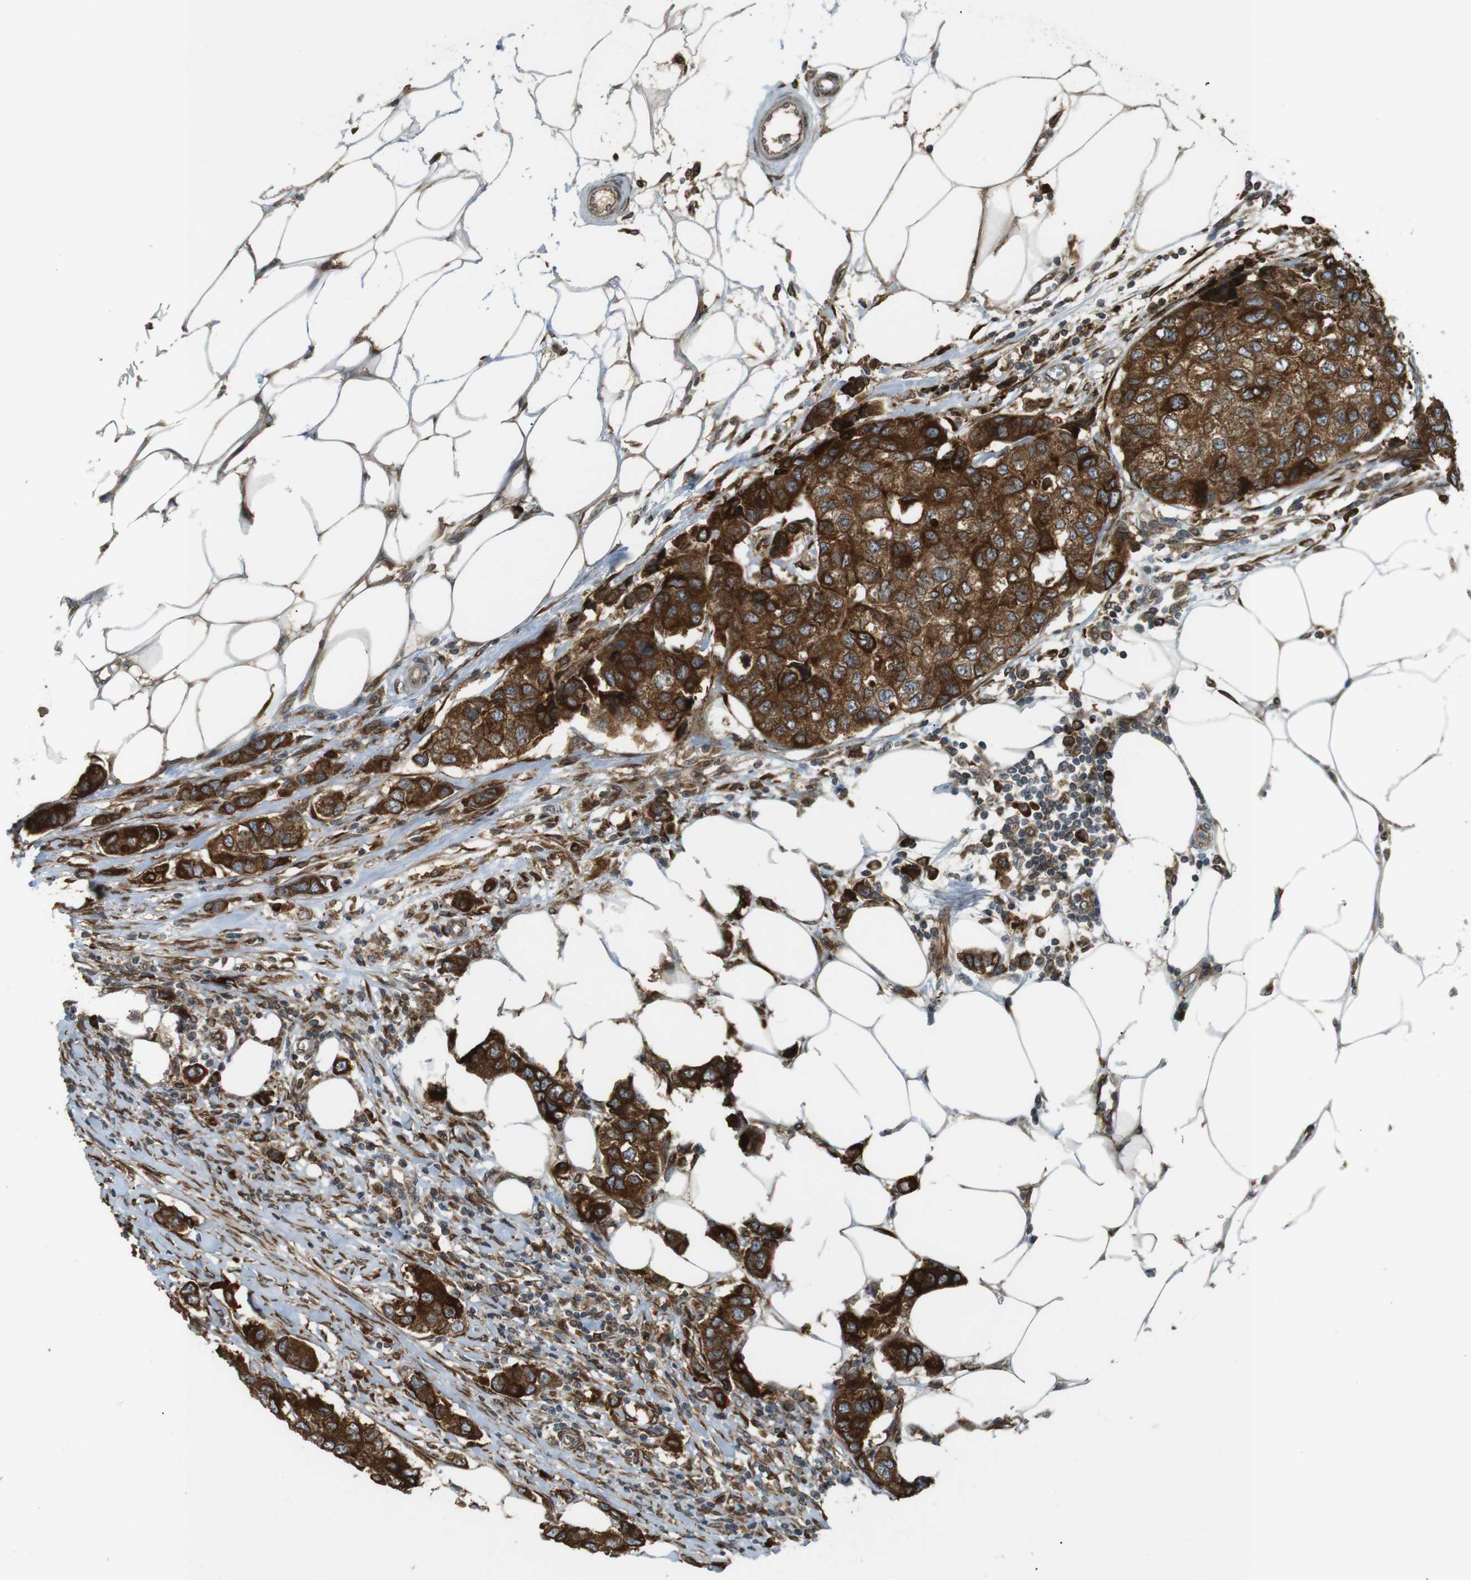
{"staining": {"intensity": "strong", "quantity": ">75%", "location": "cytoplasmic/membranous"}, "tissue": "breast cancer", "cell_type": "Tumor cells", "image_type": "cancer", "snomed": [{"axis": "morphology", "description": "Duct carcinoma"}, {"axis": "topography", "description": "Breast"}], "caption": "This histopathology image shows immunohistochemistry staining of human invasive ductal carcinoma (breast), with high strong cytoplasmic/membranous staining in approximately >75% of tumor cells.", "gene": "TMED4", "patient": {"sex": "female", "age": 50}}